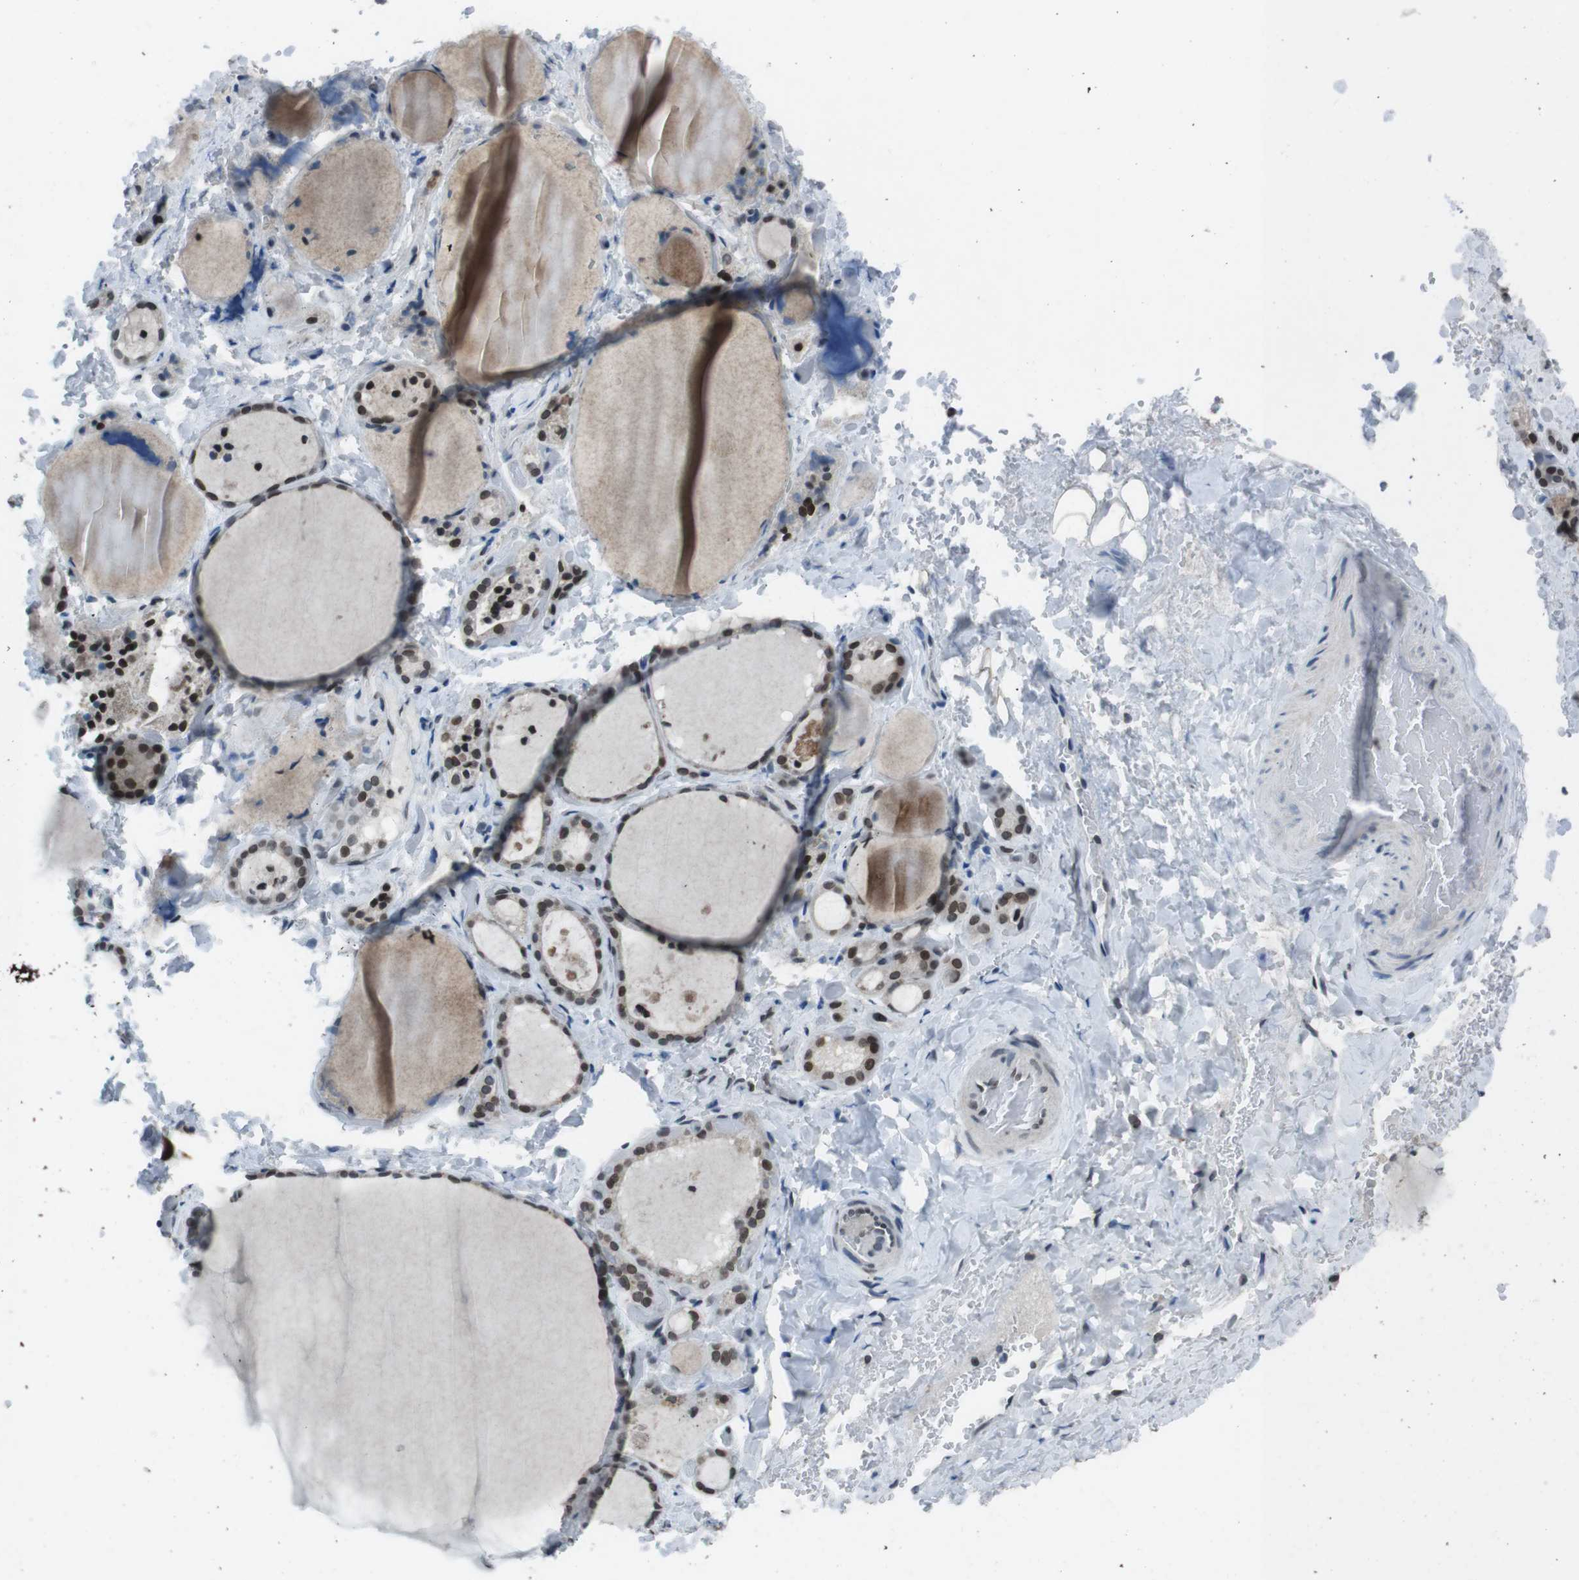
{"staining": {"intensity": "strong", "quantity": ">75%", "location": "nuclear"}, "tissue": "thyroid gland", "cell_type": "Glandular cells", "image_type": "normal", "snomed": [{"axis": "morphology", "description": "Normal tissue, NOS"}, {"axis": "topography", "description": "Thyroid gland"}], "caption": "Immunohistochemistry micrograph of normal thyroid gland stained for a protein (brown), which reveals high levels of strong nuclear expression in approximately >75% of glandular cells.", "gene": "MAD1L1", "patient": {"sex": "female", "age": 44}}